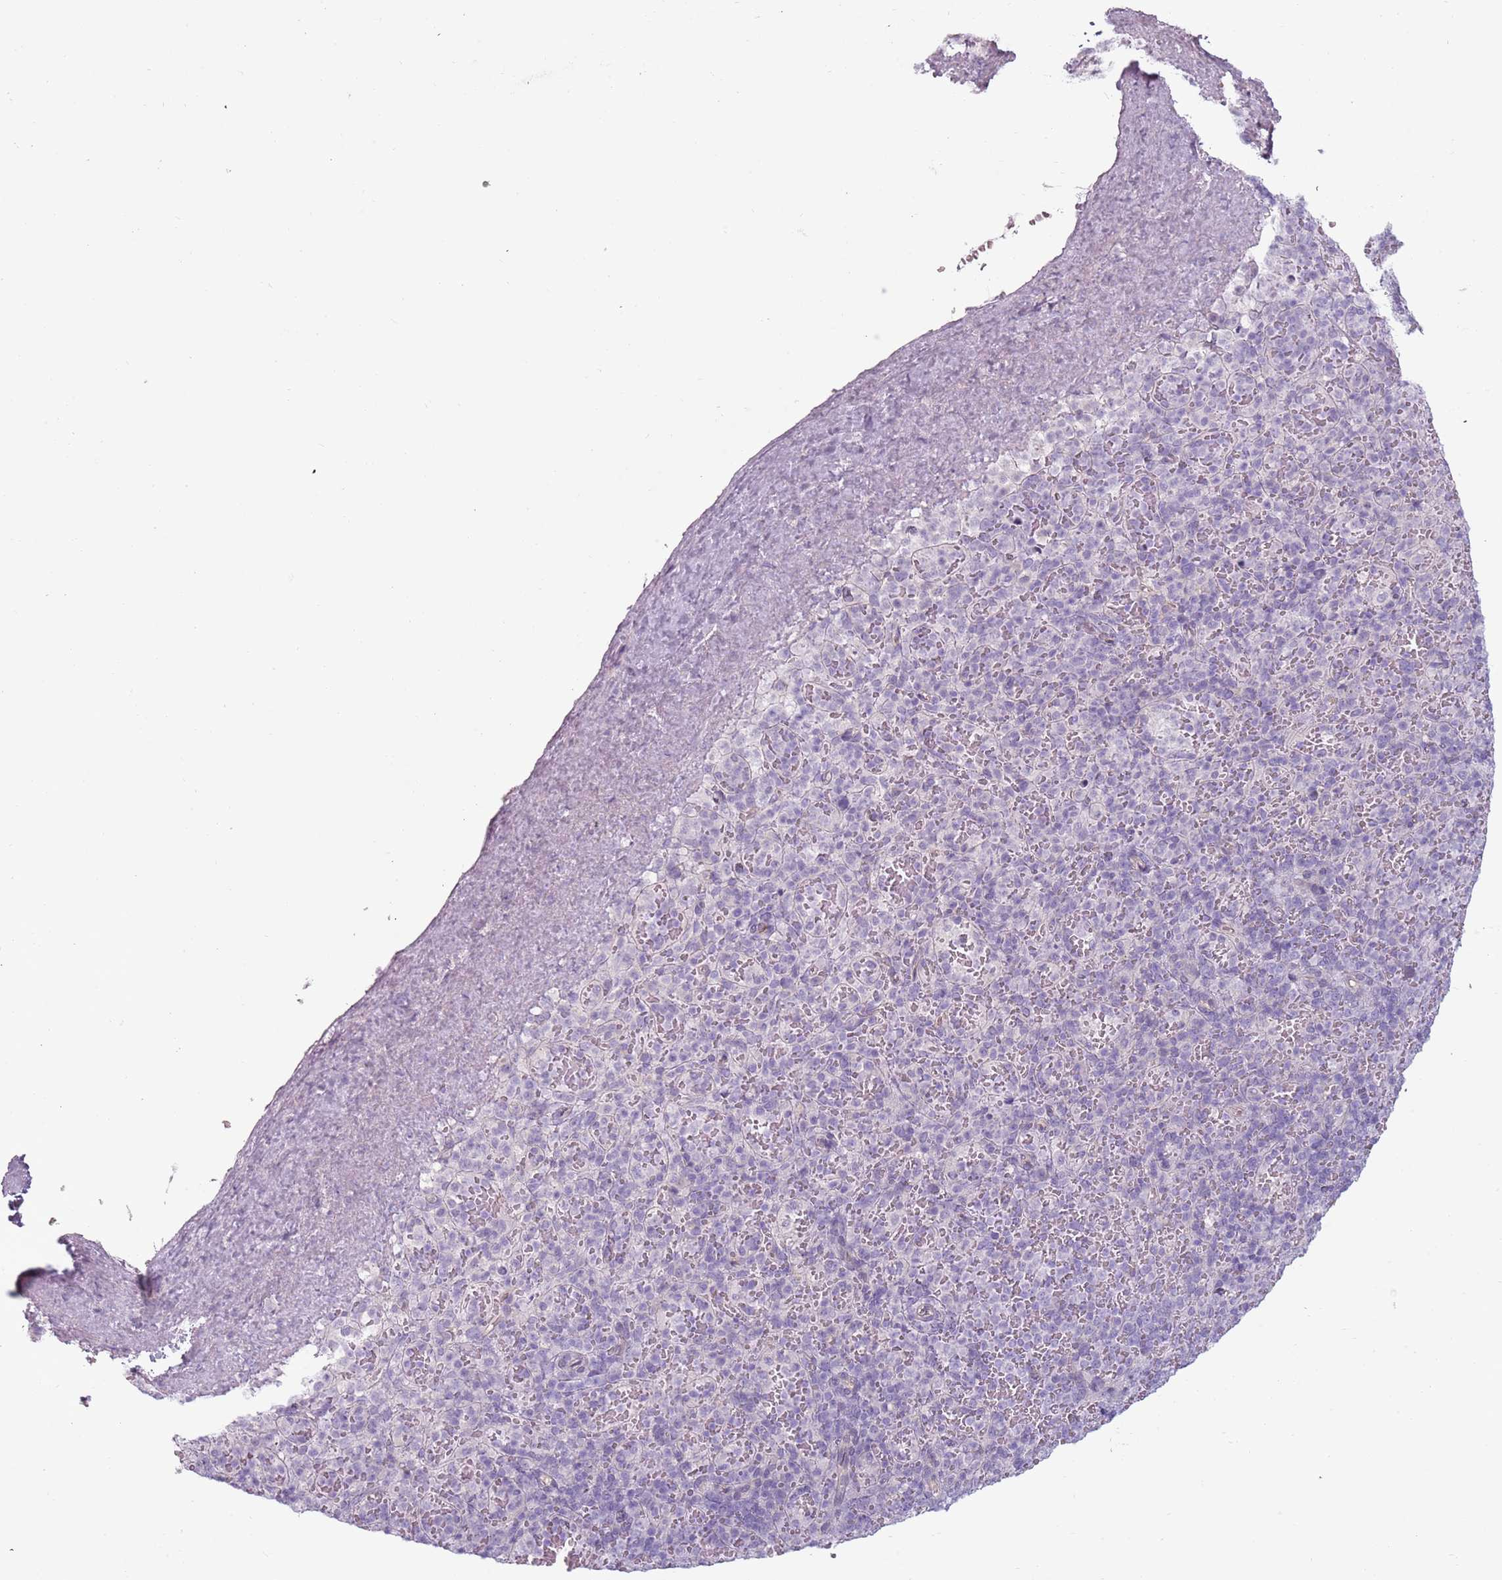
{"staining": {"intensity": "negative", "quantity": "none", "location": "none"}, "tissue": "spleen", "cell_type": "Cells in red pulp", "image_type": "normal", "snomed": [{"axis": "morphology", "description": "Normal tissue, NOS"}, {"axis": "topography", "description": "Spleen"}], "caption": "This is an immunohistochemistry histopathology image of benign human spleen. There is no positivity in cells in red pulp.", "gene": "RFX2", "patient": {"sex": "female", "age": 74}}